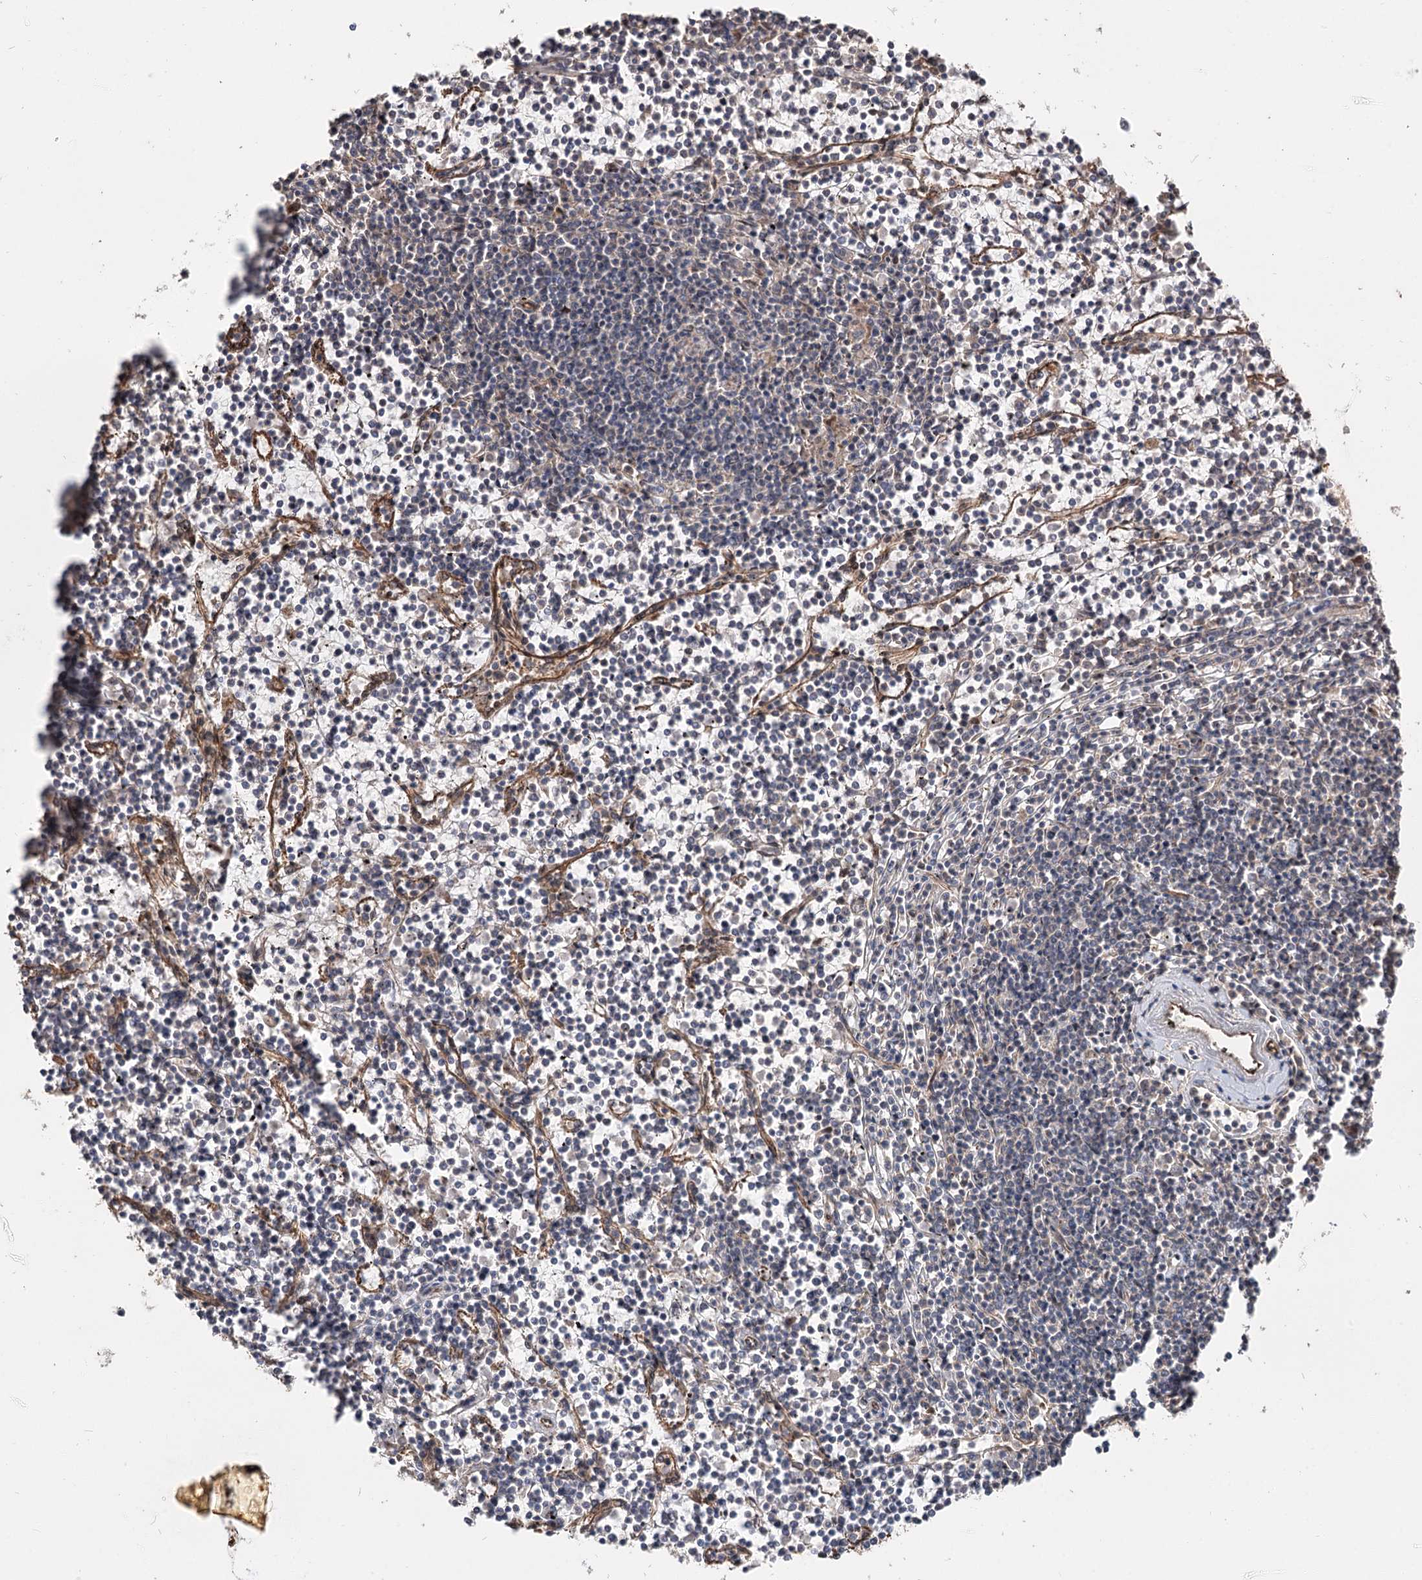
{"staining": {"intensity": "negative", "quantity": "none", "location": "none"}, "tissue": "lymphoma", "cell_type": "Tumor cells", "image_type": "cancer", "snomed": [{"axis": "morphology", "description": "Malignant lymphoma, non-Hodgkin's type, Low grade"}, {"axis": "topography", "description": "Spleen"}], "caption": "Lymphoma was stained to show a protein in brown. There is no significant positivity in tumor cells.", "gene": "SPART", "patient": {"sex": "female", "age": 19}}